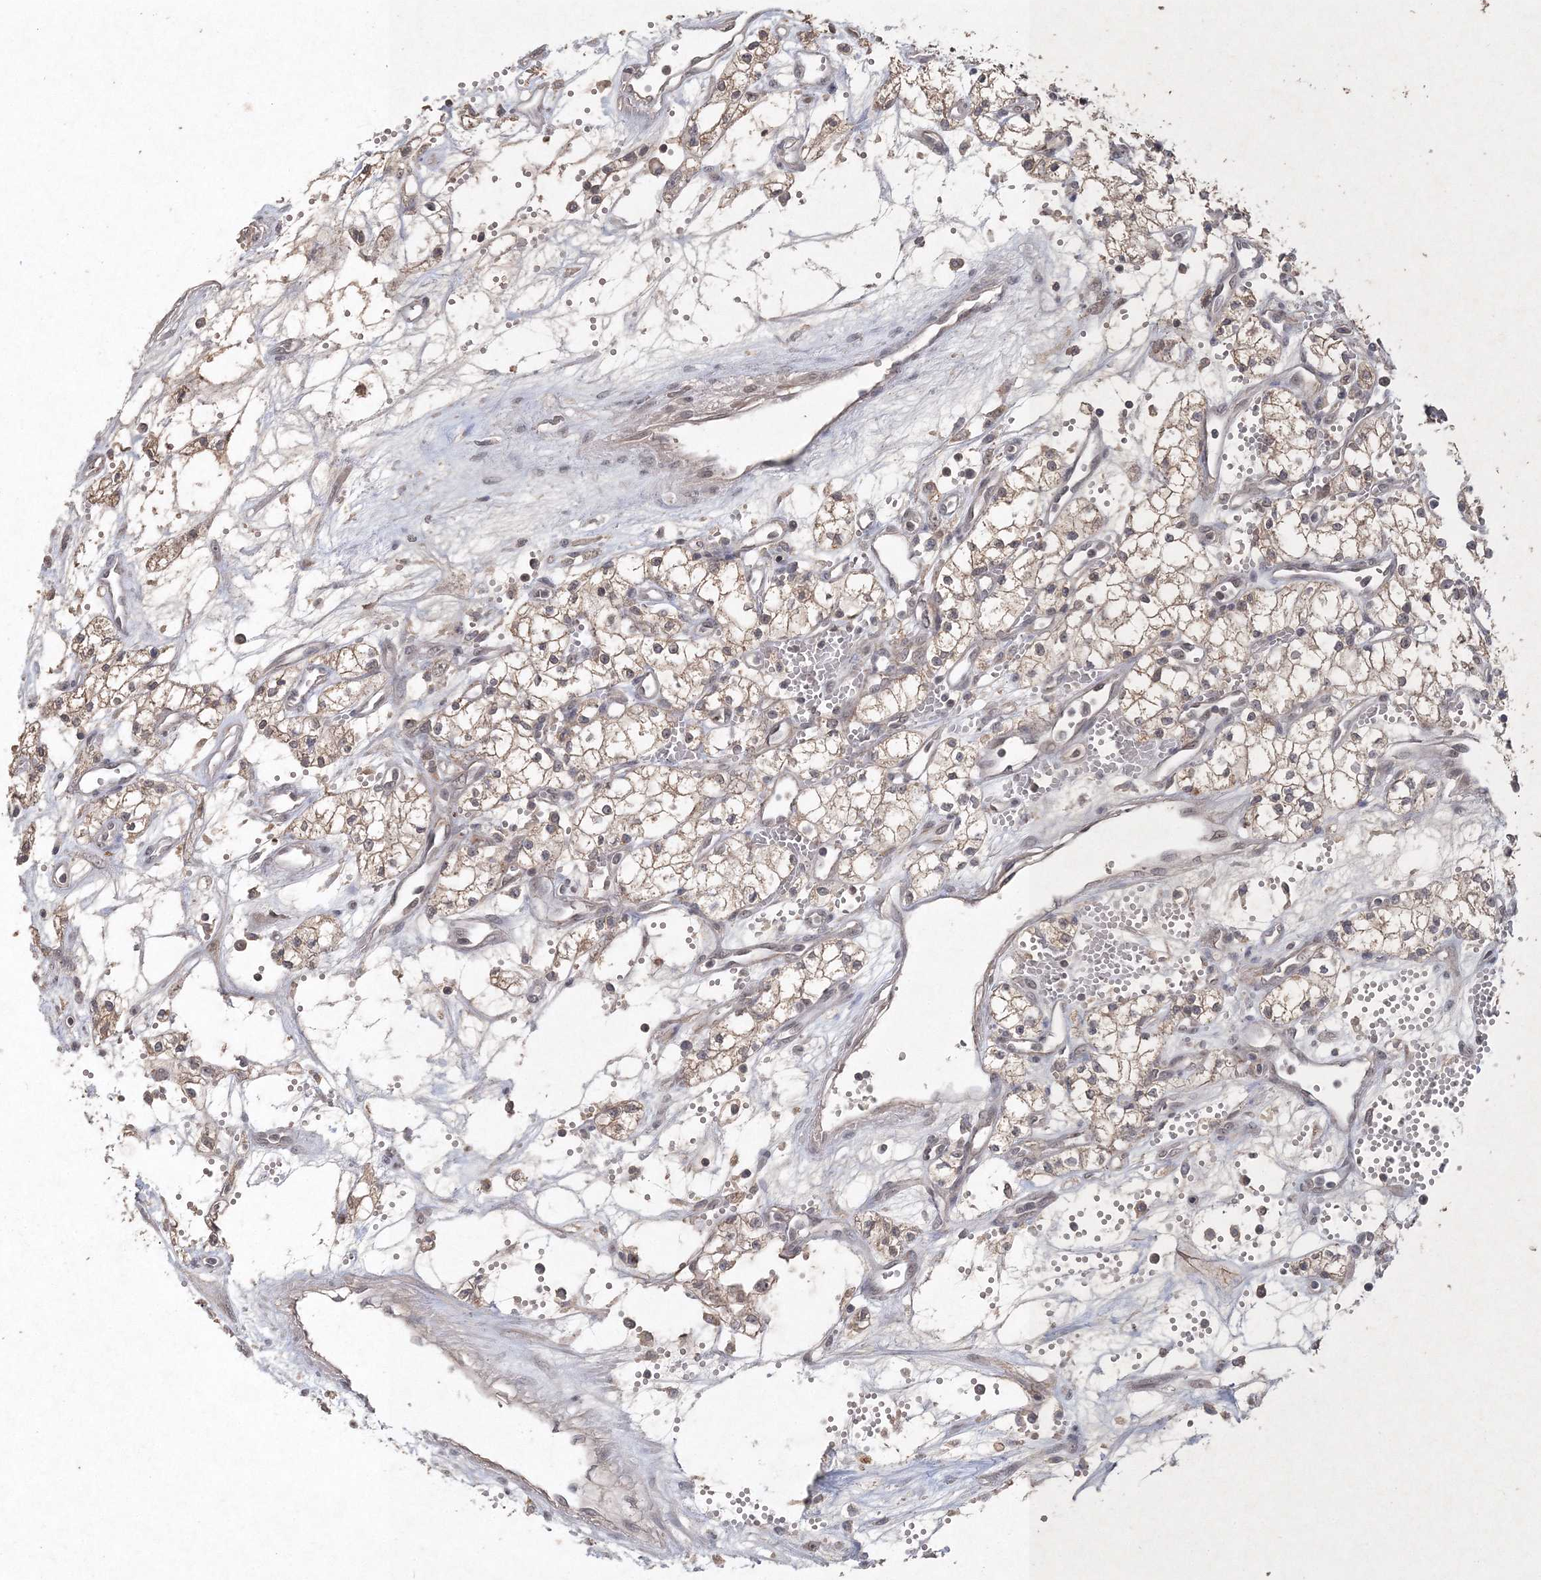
{"staining": {"intensity": "weak", "quantity": "25%-75%", "location": "cytoplasmic/membranous"}, "tissue": "renal cancer", "cell_type": "Tumor cells", "image_type": "cancer", "snomed": [{"axis": "morphology", "description": "Adenocarcinoma, NOS"}, {"axis": "topography", "description": "Kidney"}], "caption": "A low amount of weak cytoplasmic/membranous expression is appreciated in approximately 25%-75% of tumor cells in adenocarcinoma (renal) tissue.", "gene": "UIMC1", "patient": {"sex": "male", "age": 59}}